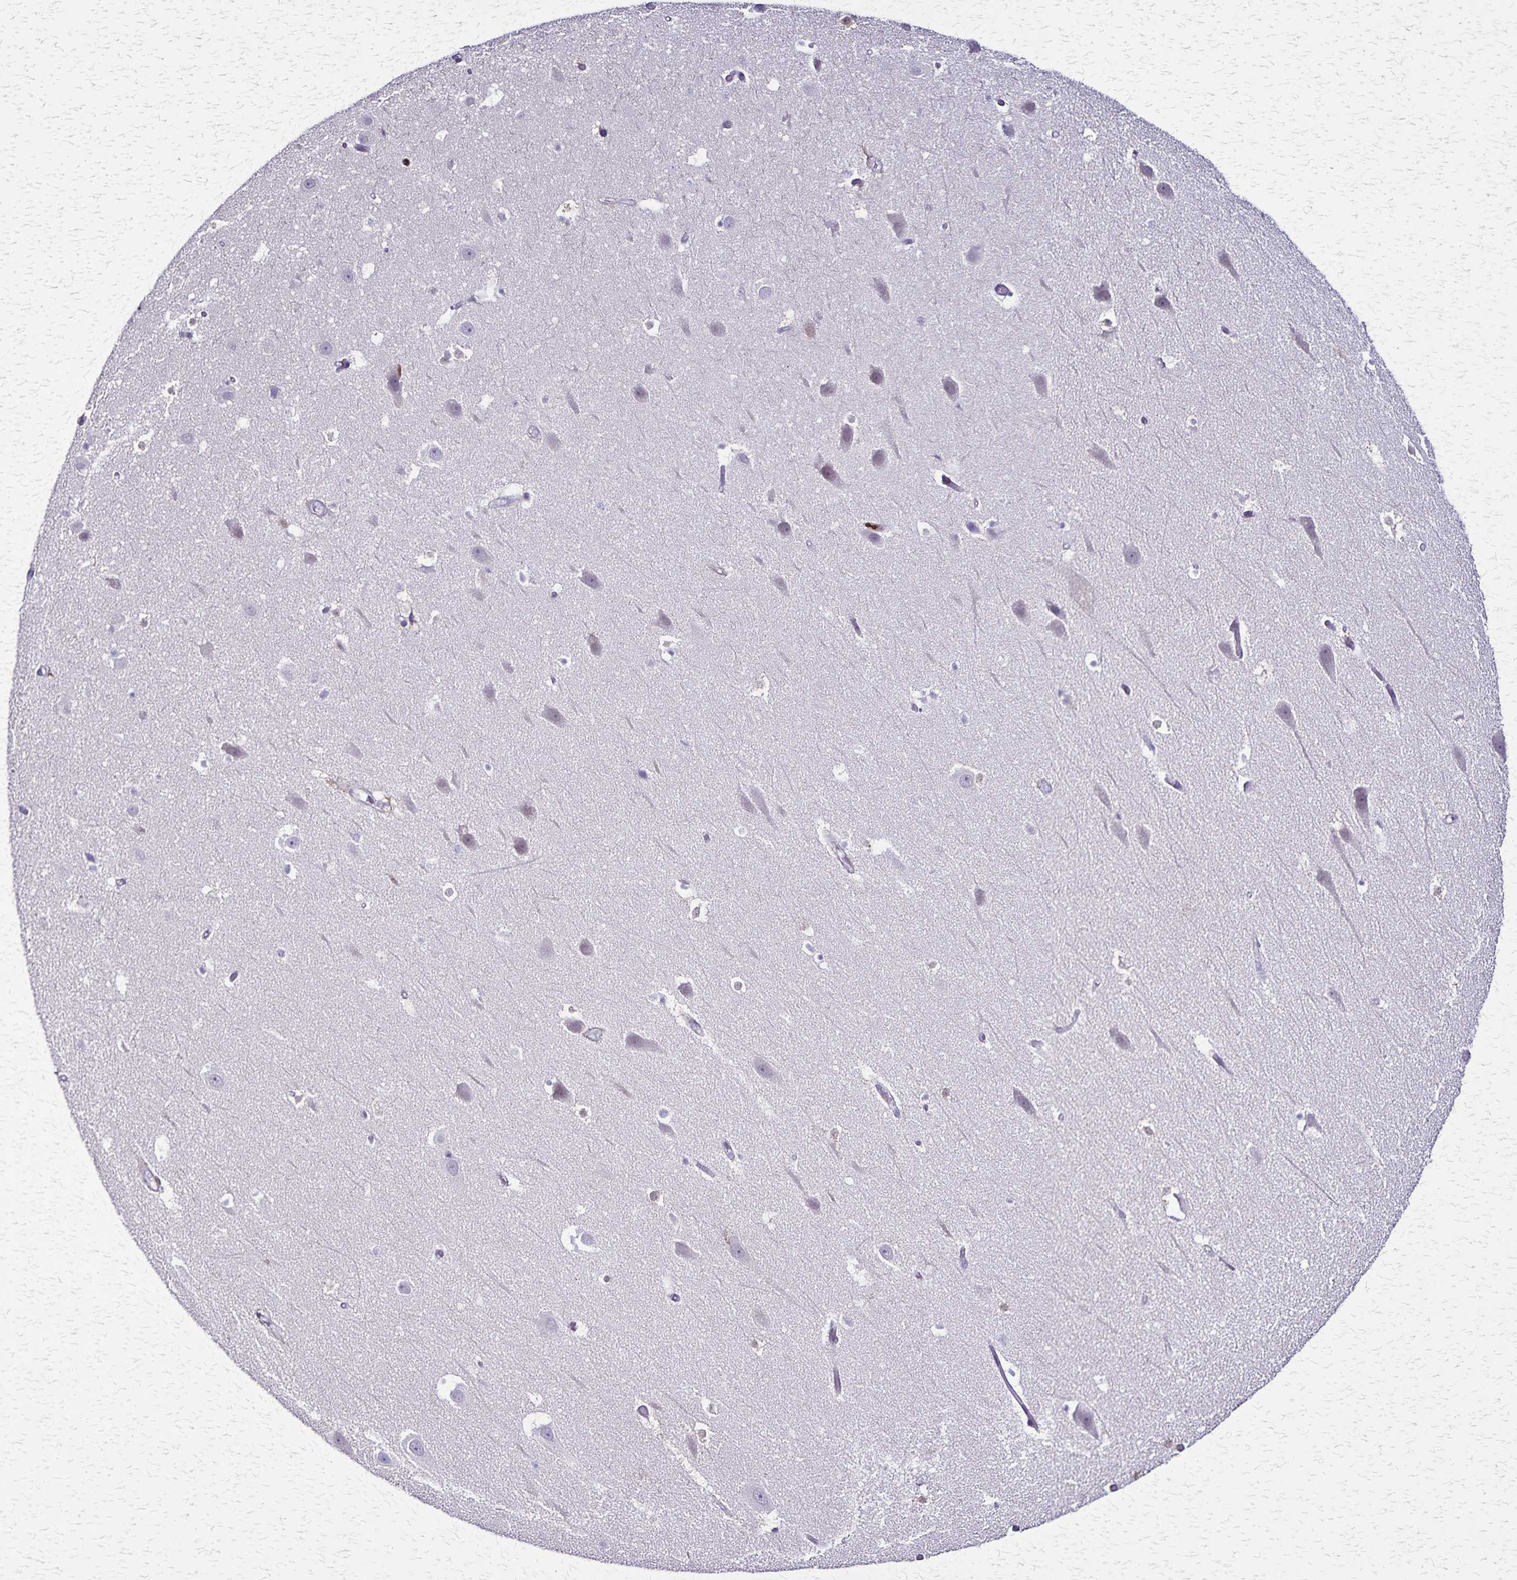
{"staining": {"intensity": "negative", "quantity": "none", "location": "none"}, "tissue": "hippocampus", "cell_type": "Glial cells", "image_type": "normal", "snomed": [{"axis": "morphology", "description": "Normal tissue, NOS"}, {"axis": "topography", "description": "Hippocampus"}], "caption": "A photomicrograph of hippocampus stained for a protein displays no brown staining in glial cells.", "gene": "ULBP3", "patient": {"sex": "male", "age": 26}}